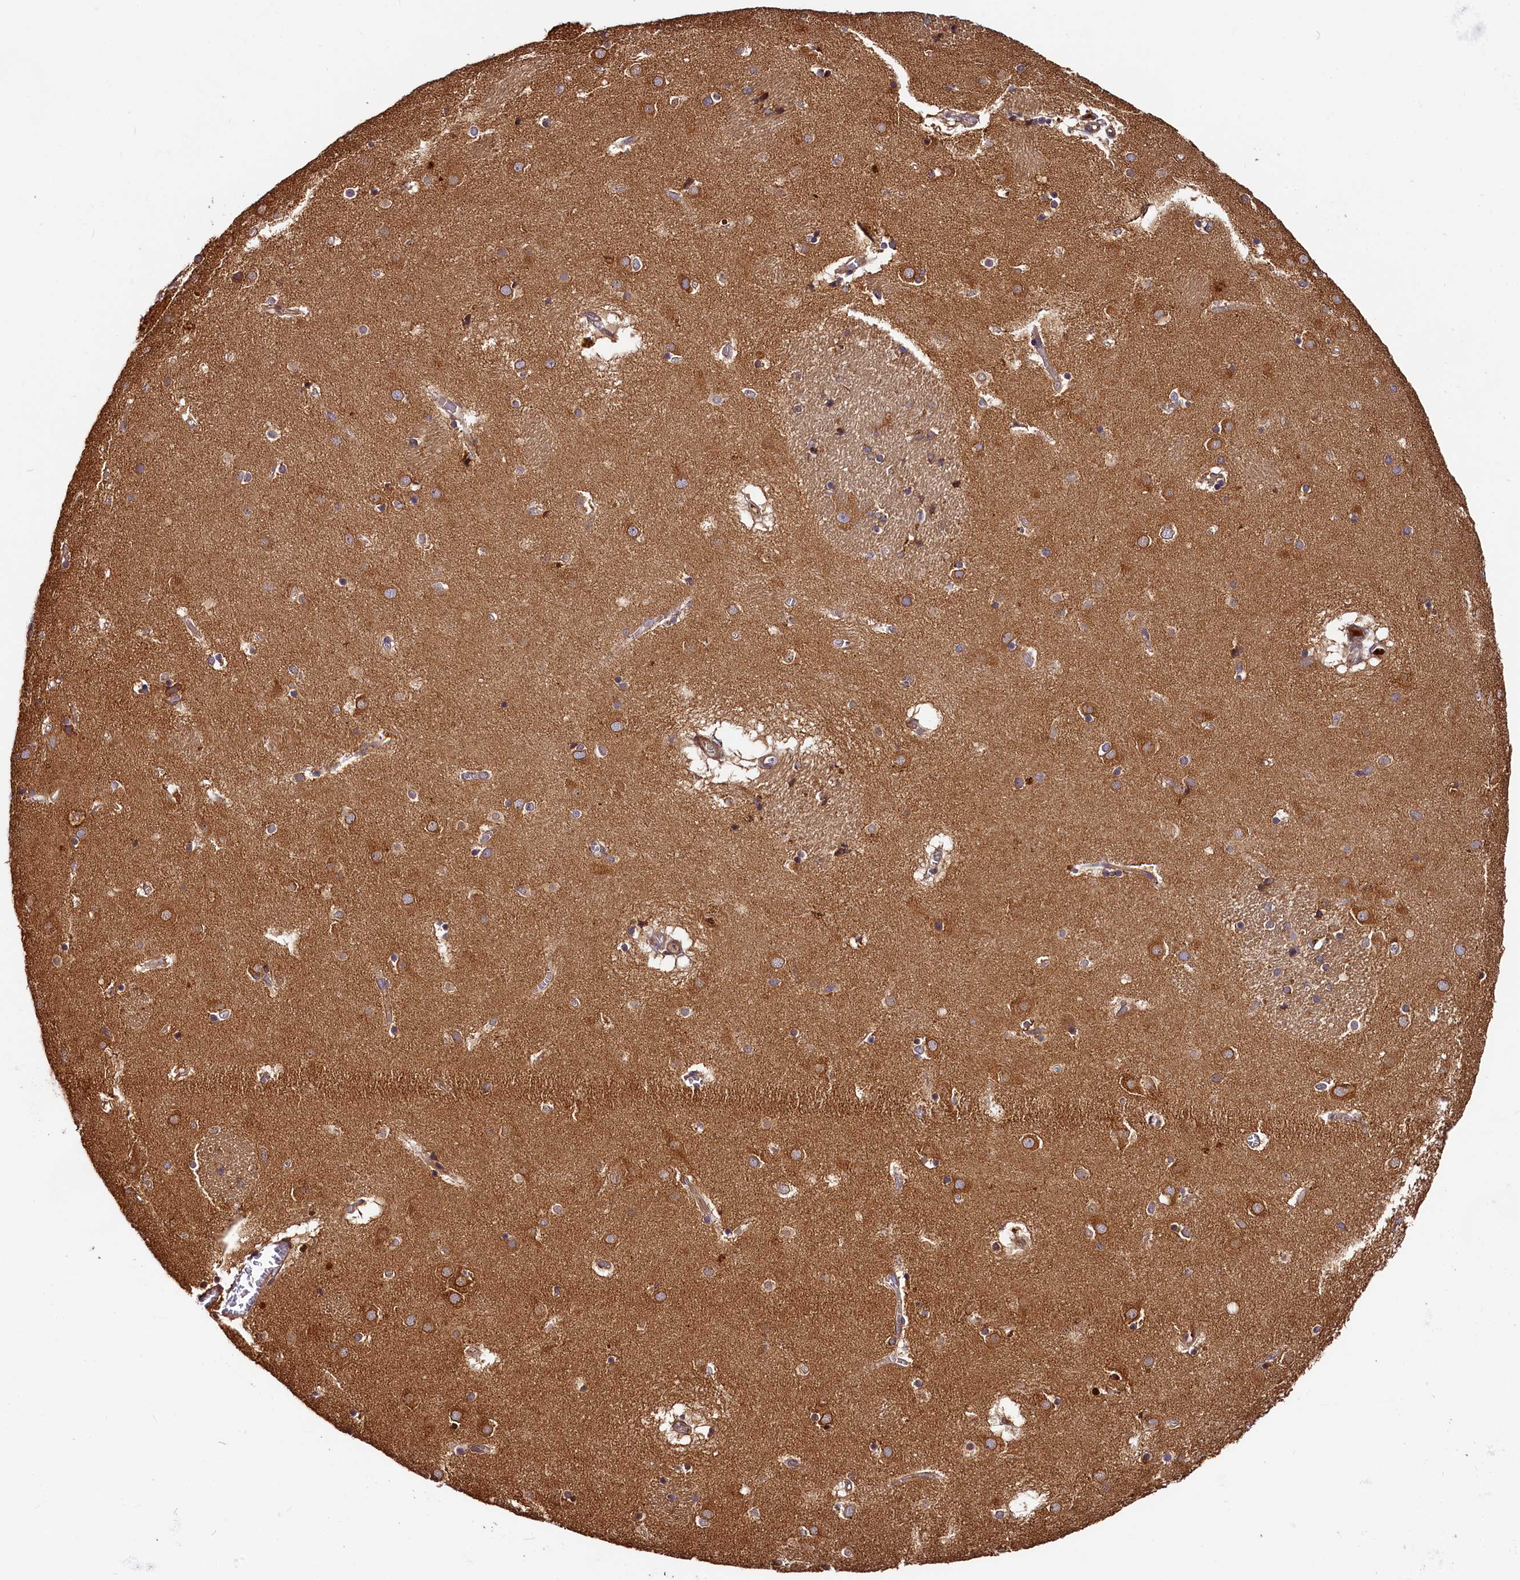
{"staining": {"intensity": "negative", "quantity": "none", "location": "none"}, "tissue": "caudate", "cell_type": "Glial cells", "image_type": "normal", "snomed": [{"axis": "morphology", "description": "Normal tissue, NOS"}, {"axis": "topography", "description": "Lateral ventricle wall"}], "caption": "A photomicrograph of human caudate is negative for staining in glial cells.", "gene": "HMOX2", "patient": {"sex": "male", "age": 70}}